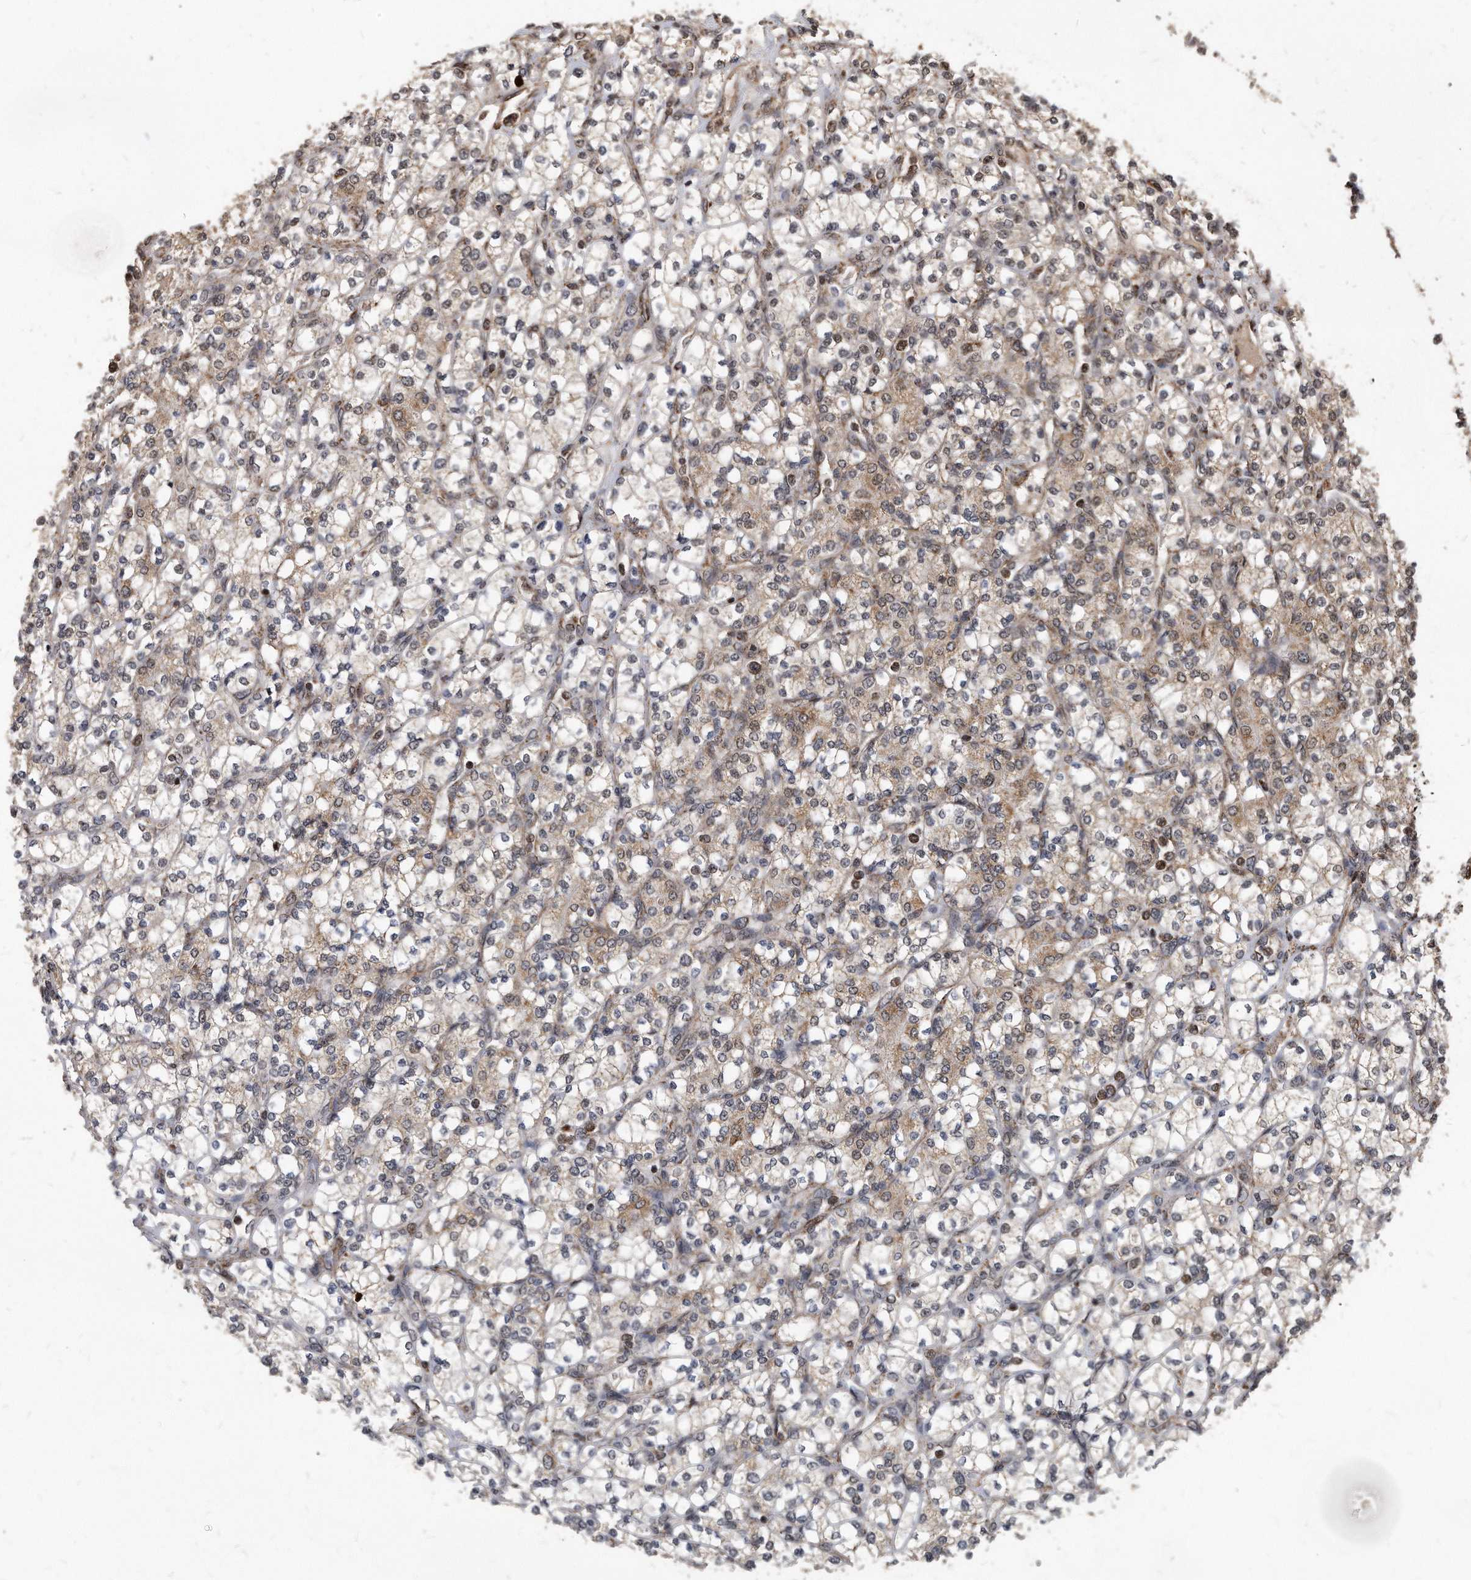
{"staining": {"intensity": "weak", "quantity": "25%-75%", "location": "cytoplasmic/membranous,nuclear"}, "tissue": "renal cancer", "cell_type": "Tumor cells", "image_type": "cancer", "snomed": [{"axis": "morphology", "description": "Adenocarcinoma, NOS"}, {"axis": "topography", "description": "Kidney"}], "caption": "A photomicrograph of renal cancer (adenocarcinoma) stained for a protein shows weak cytoplasmic/membranous and nuclear brown staining in tumor cells.", "gene": "DUSP22", "patient": {"sex": "male", "age": 77}}